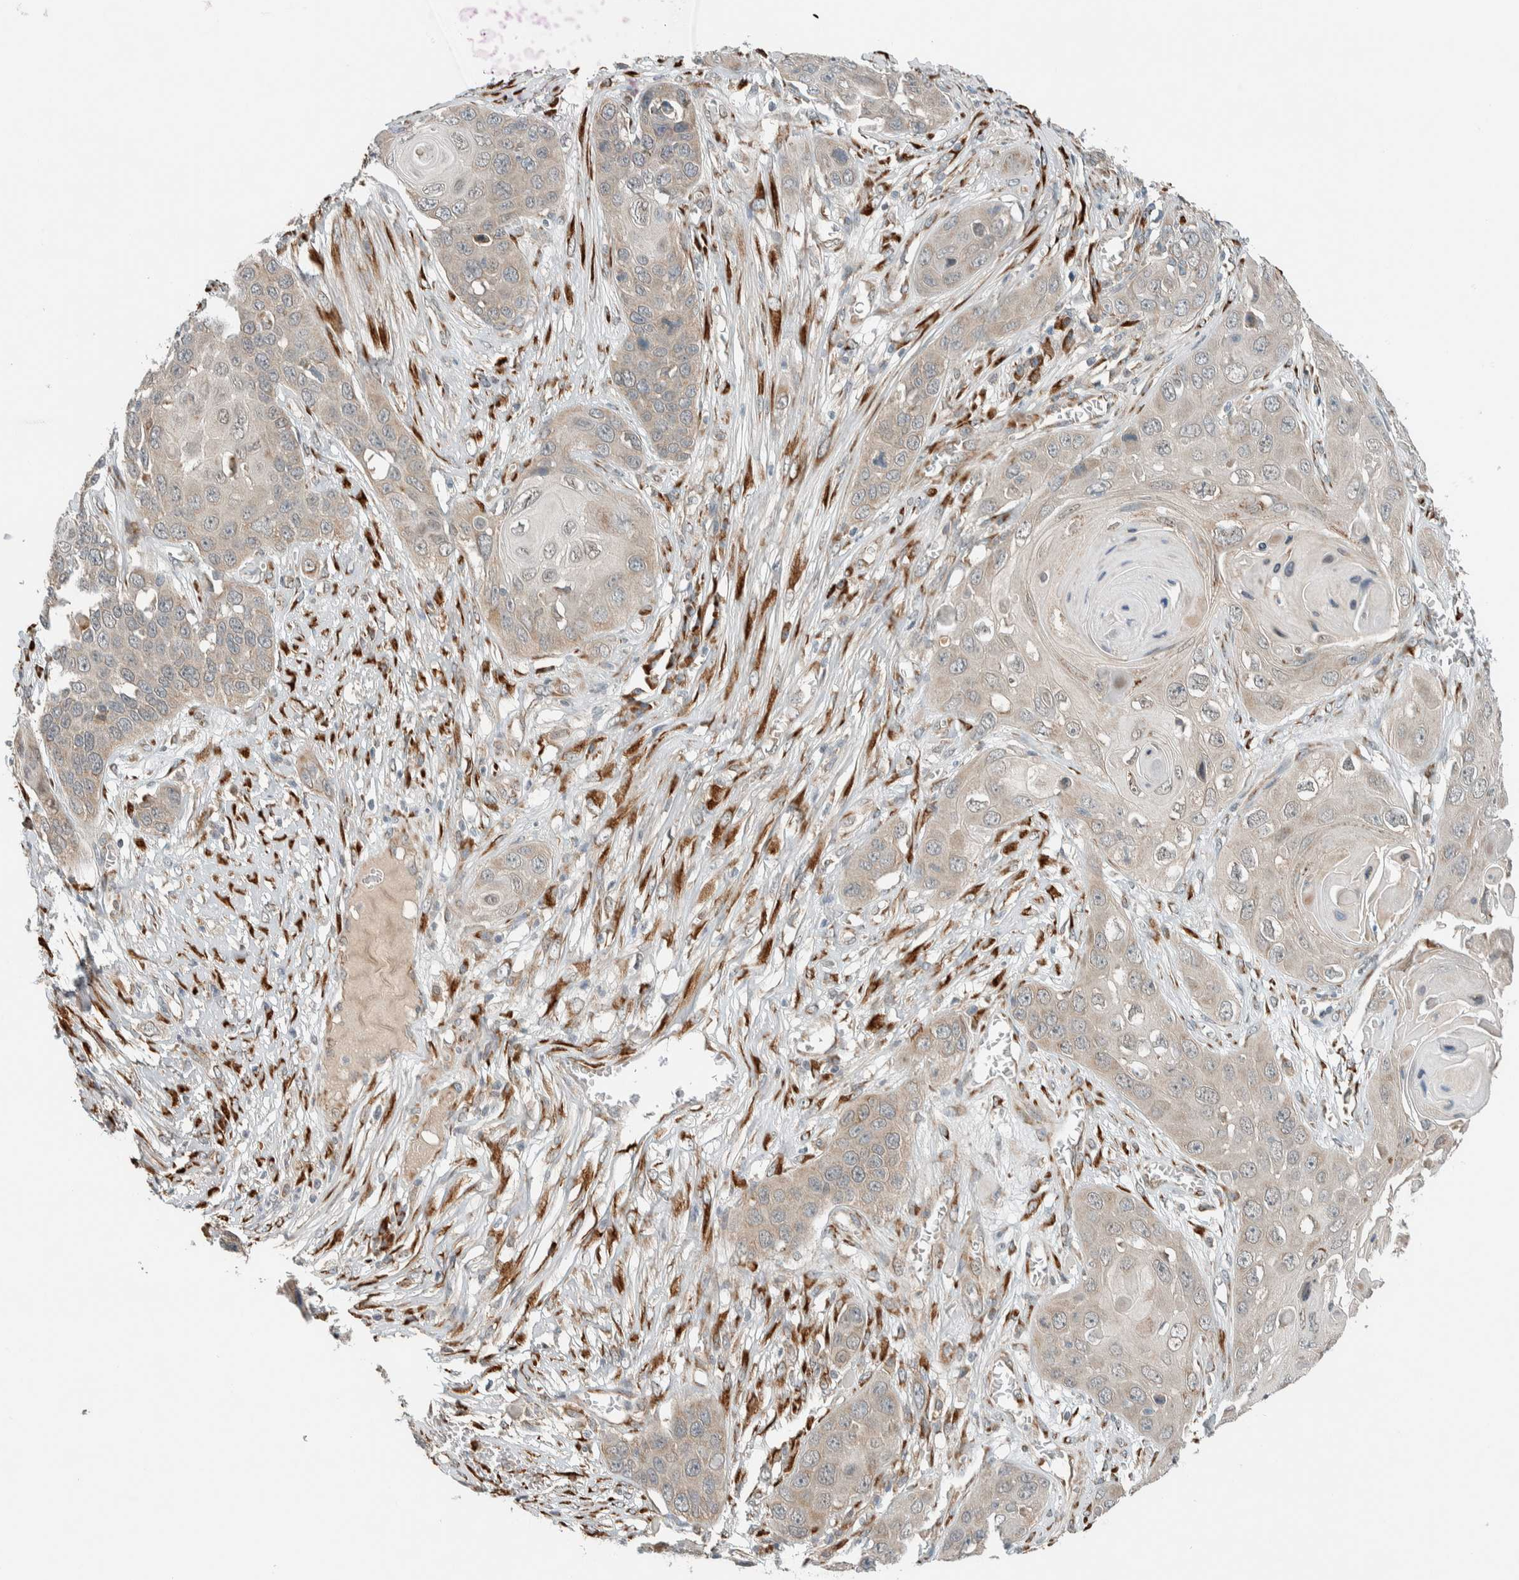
{"staining": {"intensity": "weak", "quantity": "<25%", "location": "cytoplasmic/membranous"}, "tissue": "skin cancer", "cell_type": "Tumor cells", "image_type": "cancer", "snomed": [{"axis": "morphology", "description": "Squamous cell carcinoma, NOS"}, {"axis": "topography", "description": "Skin"}], "caption": "DAB immunohistochemical staining of human skin cancer (squamous cell carcinoma) demonstrates no significant expression in tumor cells. (DAB (3,3'-diaminobenzidine) IHC with hematoxylin counter stain).", "gene": "CTBP2", "patient": {"sex": "male", "age": 55}}